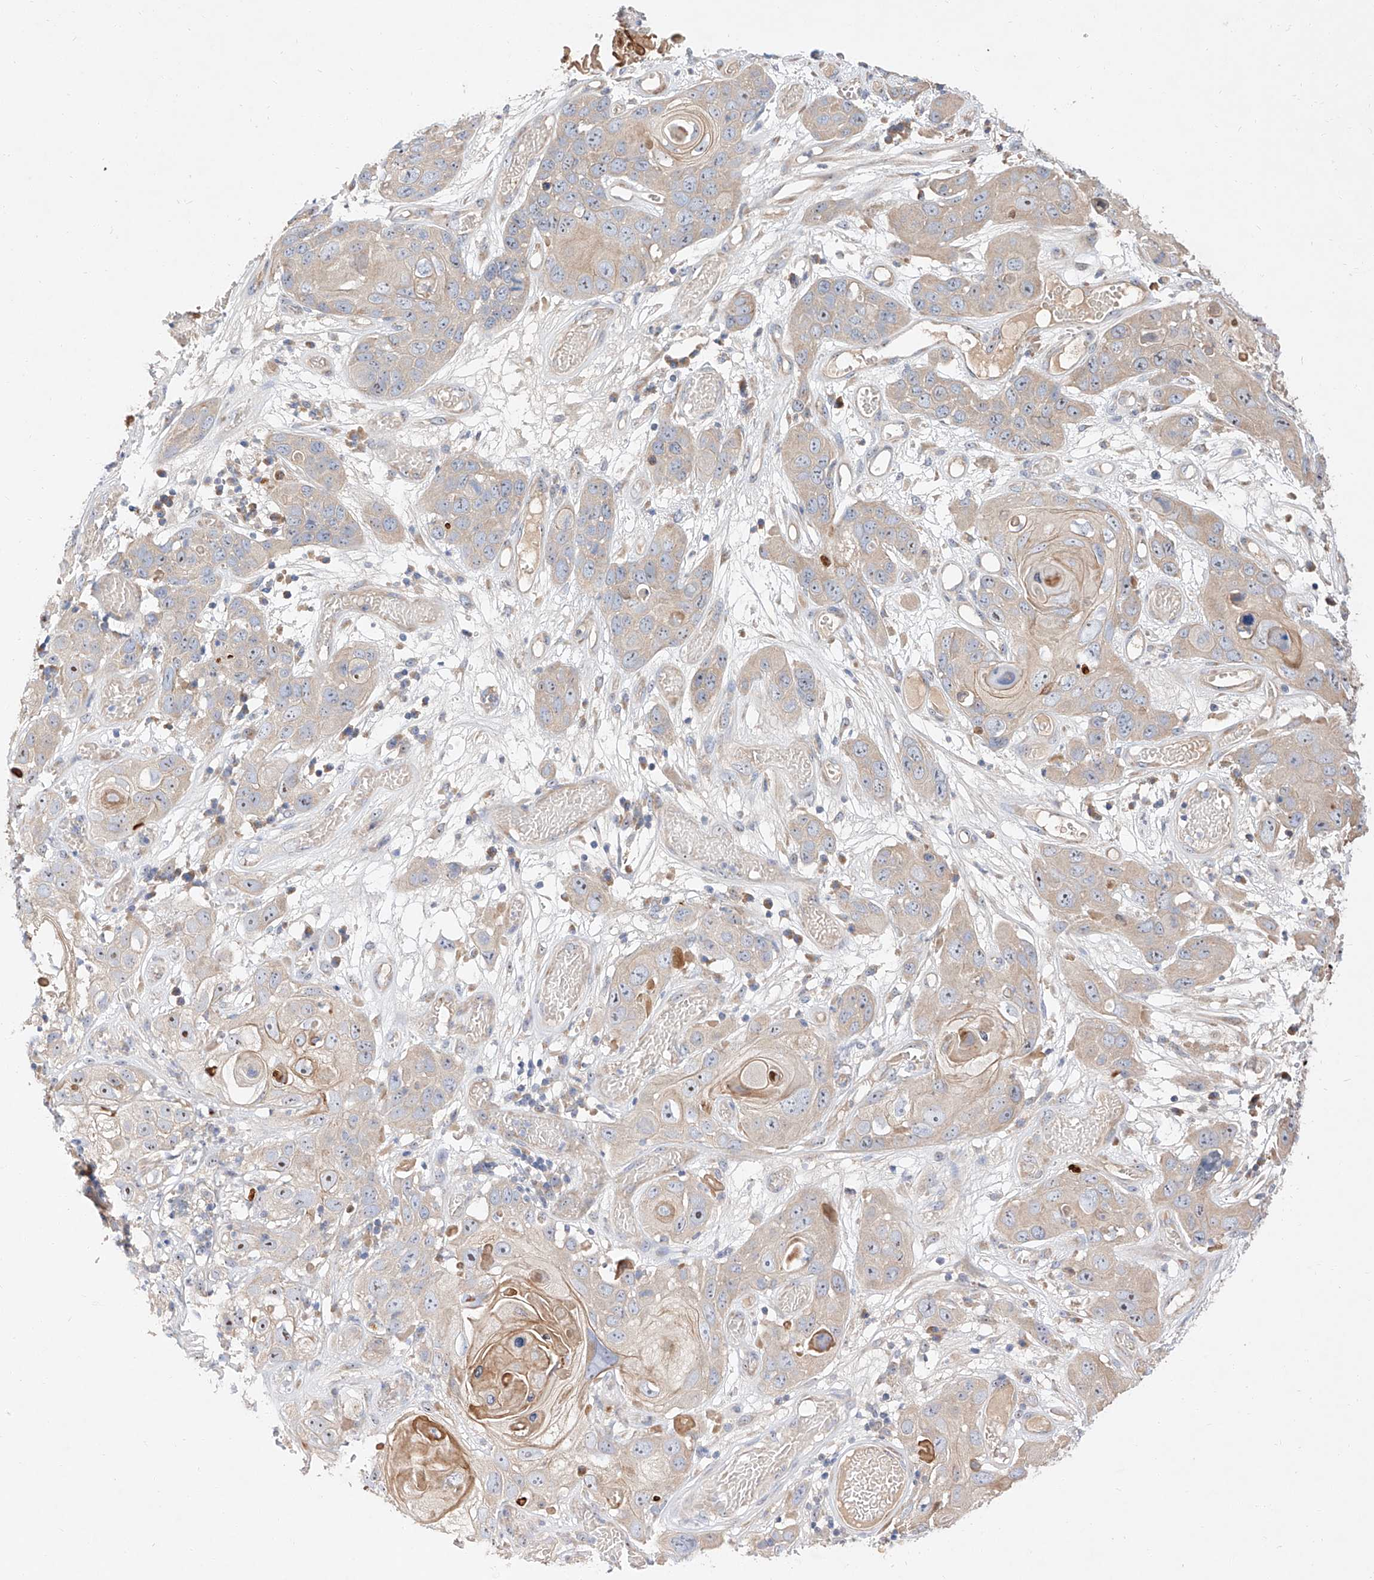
{"staining": {"intensity": "weak", "quantity": "<25%", "location": "cytoplasmic/membranous"}, "tissue": "skin cancer", "cell_type": "Tumor cells", "image_type": "cancer", "snomed": [{"axis": "morphology", "description": "Squamous cell carcinoma, NOS"}, {"axis": "topography", "description": "Skin"}], "caption": "Immunohistochemistry of skin cancer (squamous cell carcinoma) displays no expression in tumor cells. (Immunohistochemistry, brightfield microscopy, high magnification).", "gene": "DIRAS3", "patient": {"sex": "male", "age": 55}}